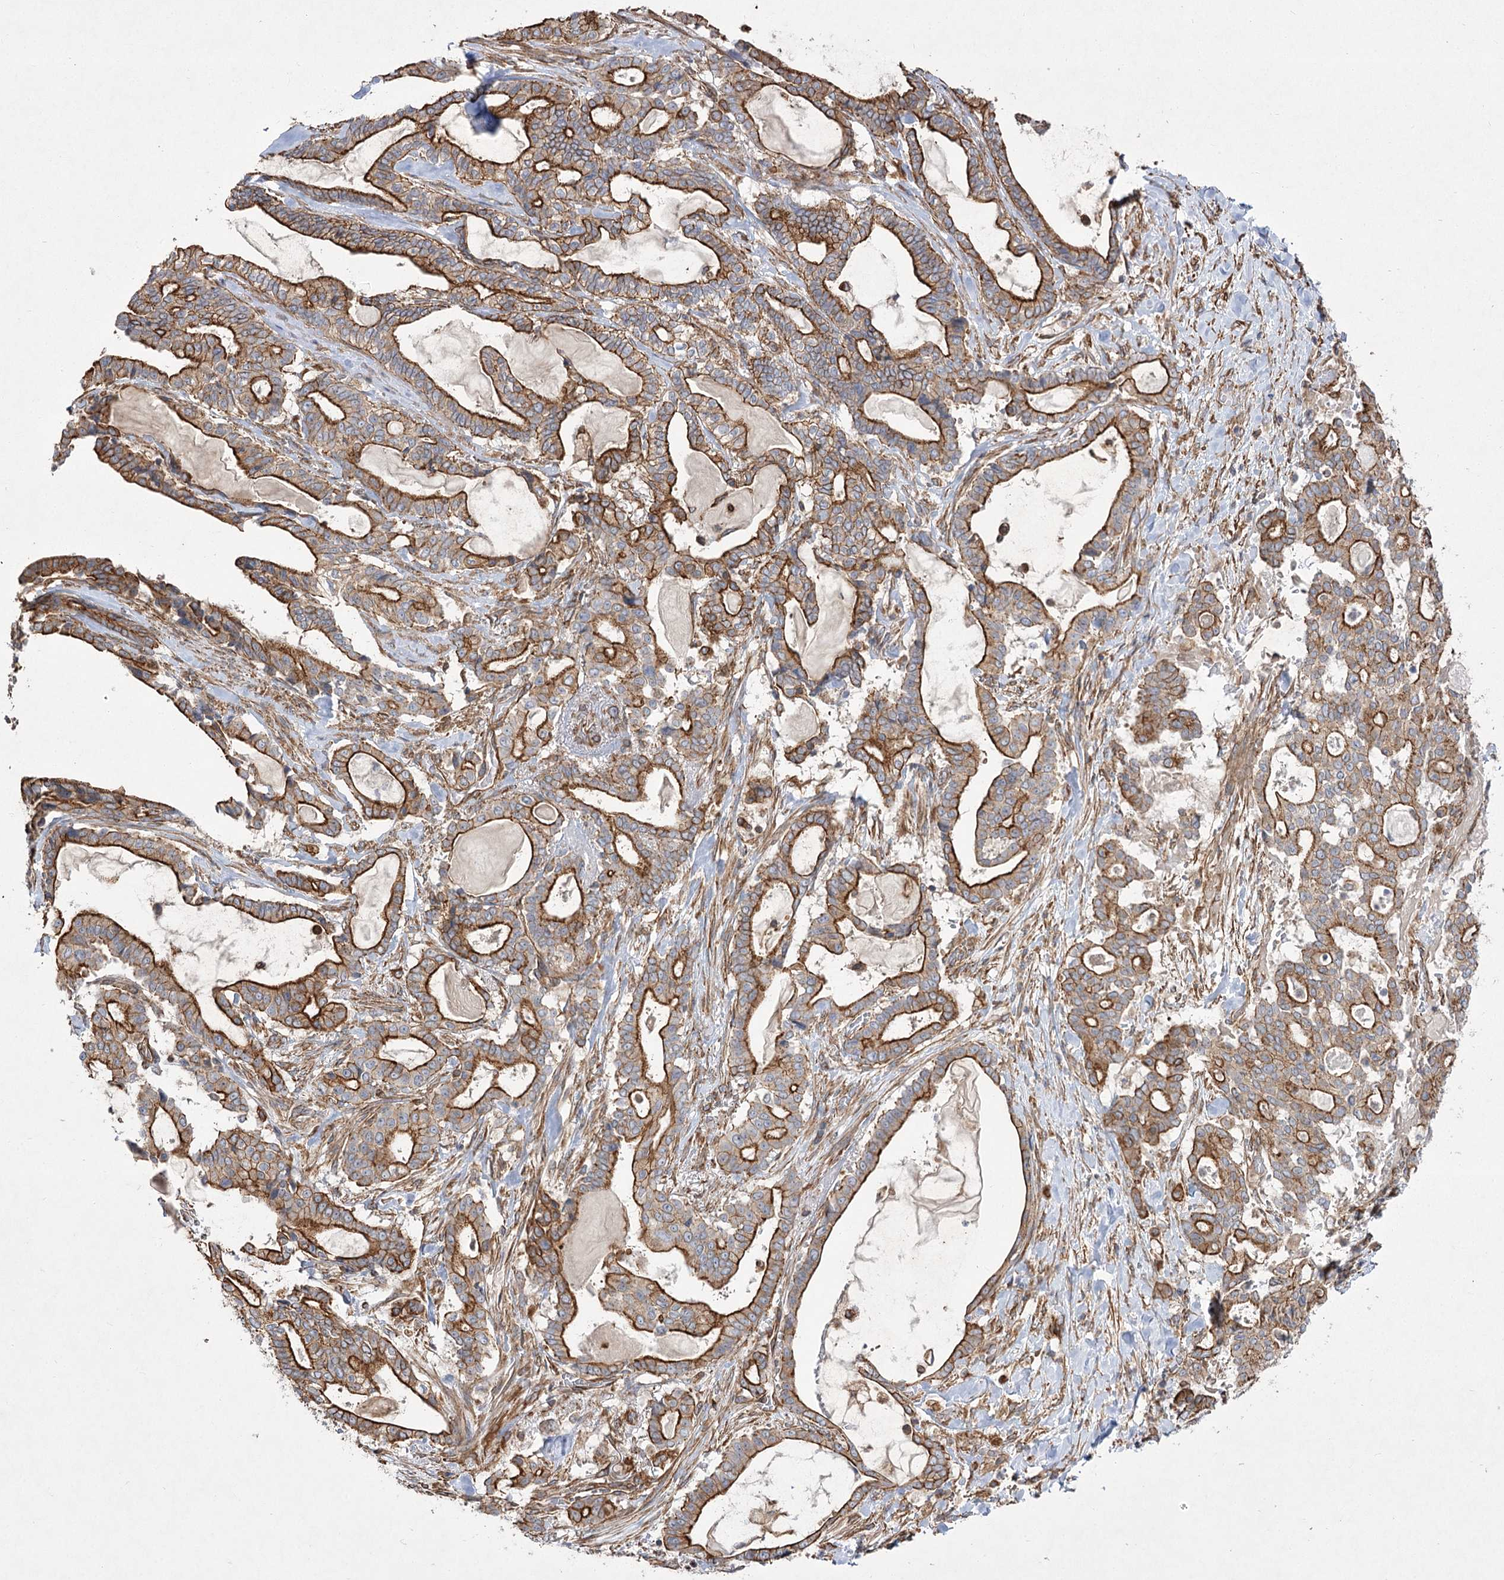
{"staining": {"intensity": "strong", "quantity": ">75%", "location": "cytoplasmic/membranous"}, "tissue": "pancreatic cancer", "cell_type": "Tumor cells", "image_type": "cancer", "snomed": [{"axis": "morphology", "description": "Adenocarcinoma, NOS"}, {"axis": "topography", "description": "Pancreas"}], "caption": "Protein staining of adenocarcinoma (pancreatic) tissue reveals strong cytoplasmic/membranous positivity in about >75% of tumor cells. The protein of interest is shown in brown color, while the nuclei are stained blue.", "gene": "SH3BP5L", "patient": {"sex": "male", "age": 63}}